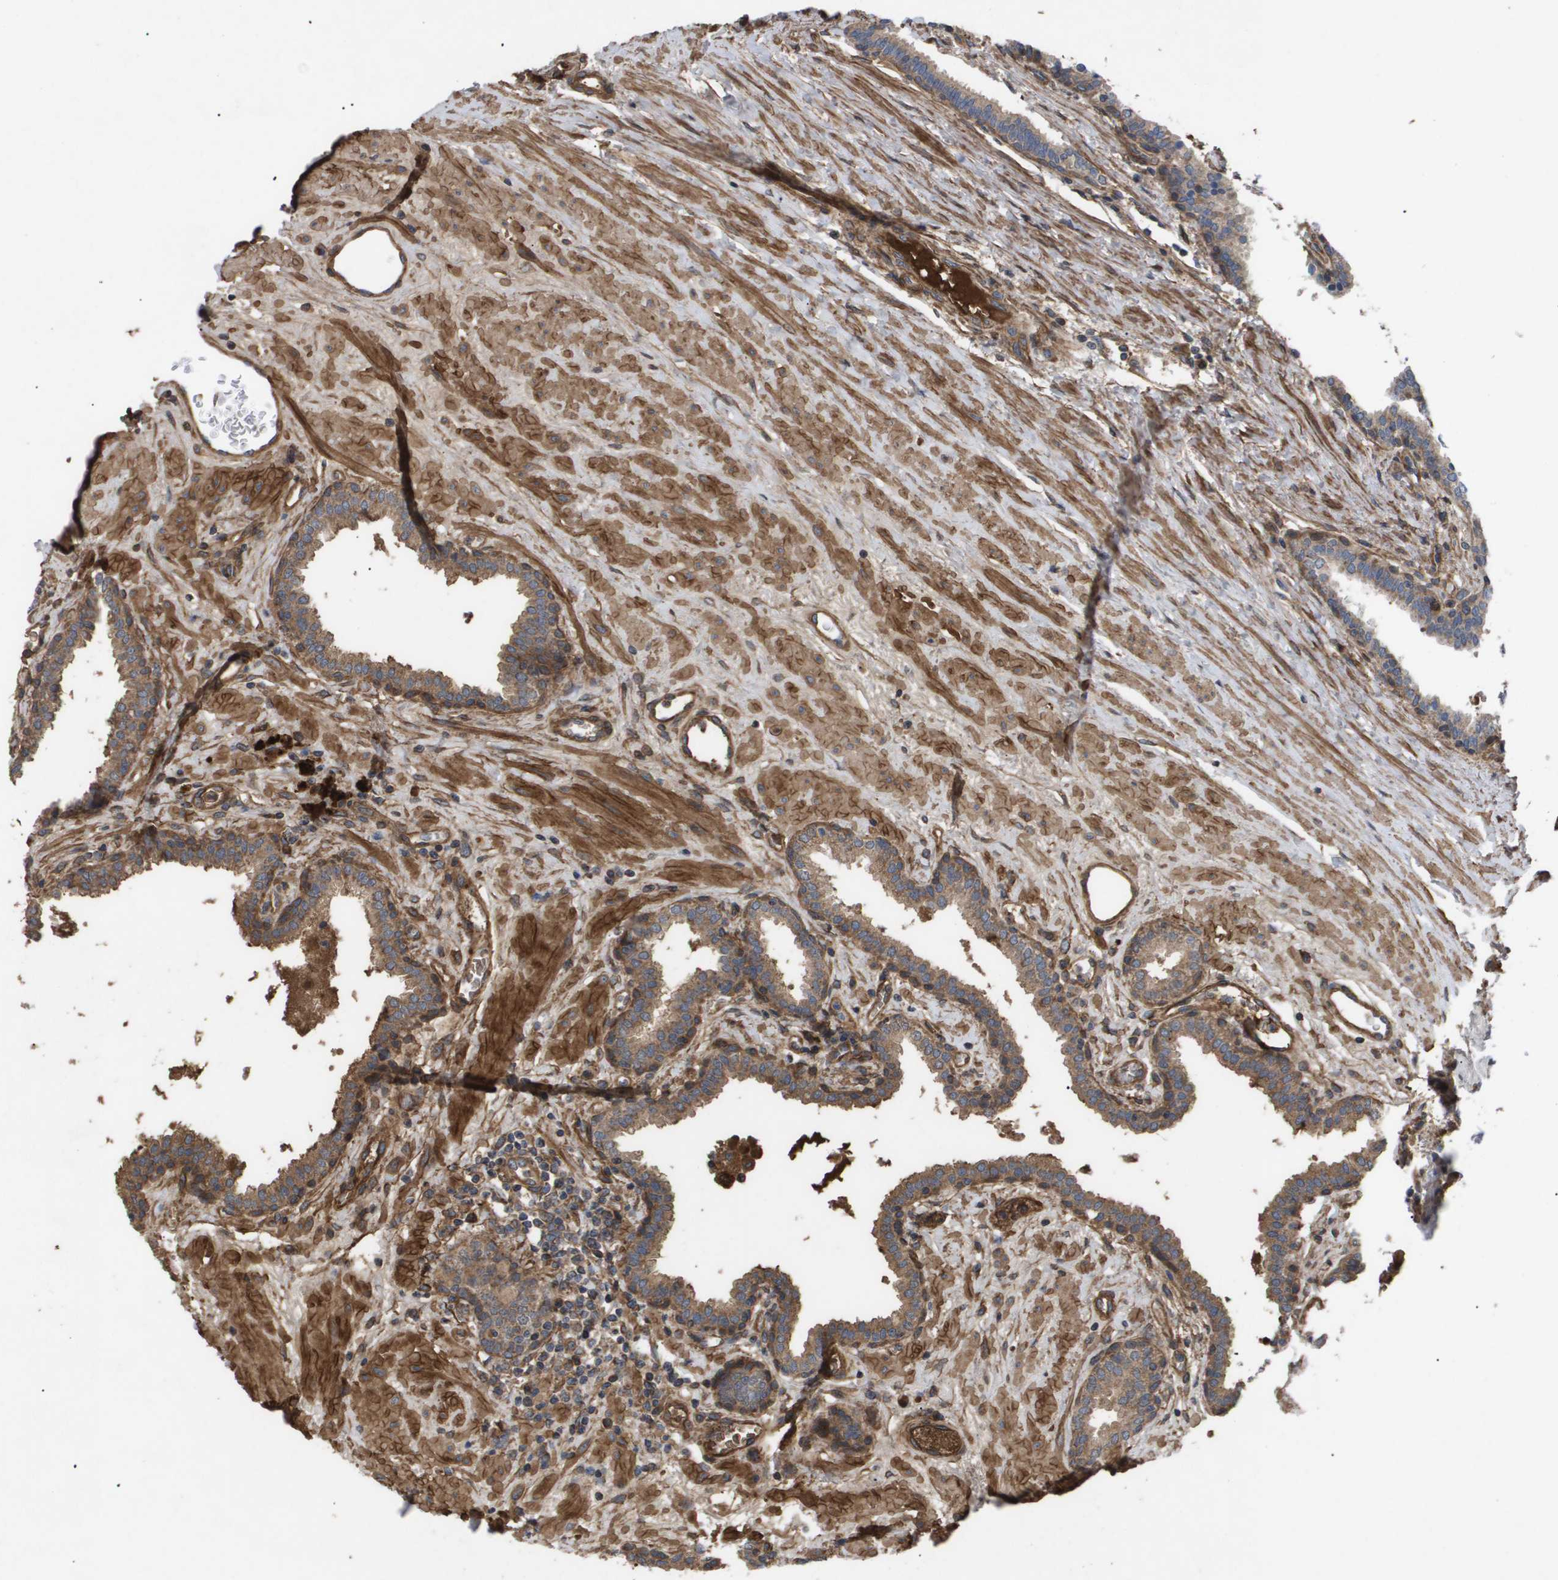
{"staining": {"intensity": "moderate", "quantity": ">75%", "location": "cytoplasmic/membranous"}, "tissue": "prostate", "cell_type": "Glandular cells", "image_type": "normal", "snomed": [{"axis": "morphology", "description": "Normal tissue, NOS"}, {"axis": "topography", "description": "Prostate"}], "caption": "Approximately >75% of glandular cells in normal human prostate demonstrate moderate cytoplasmic/membranous protein expression as visualized by brown immunohistochemical staining.", "gene": "TNS1", "patient": {"sex": "male", "age": 51}}